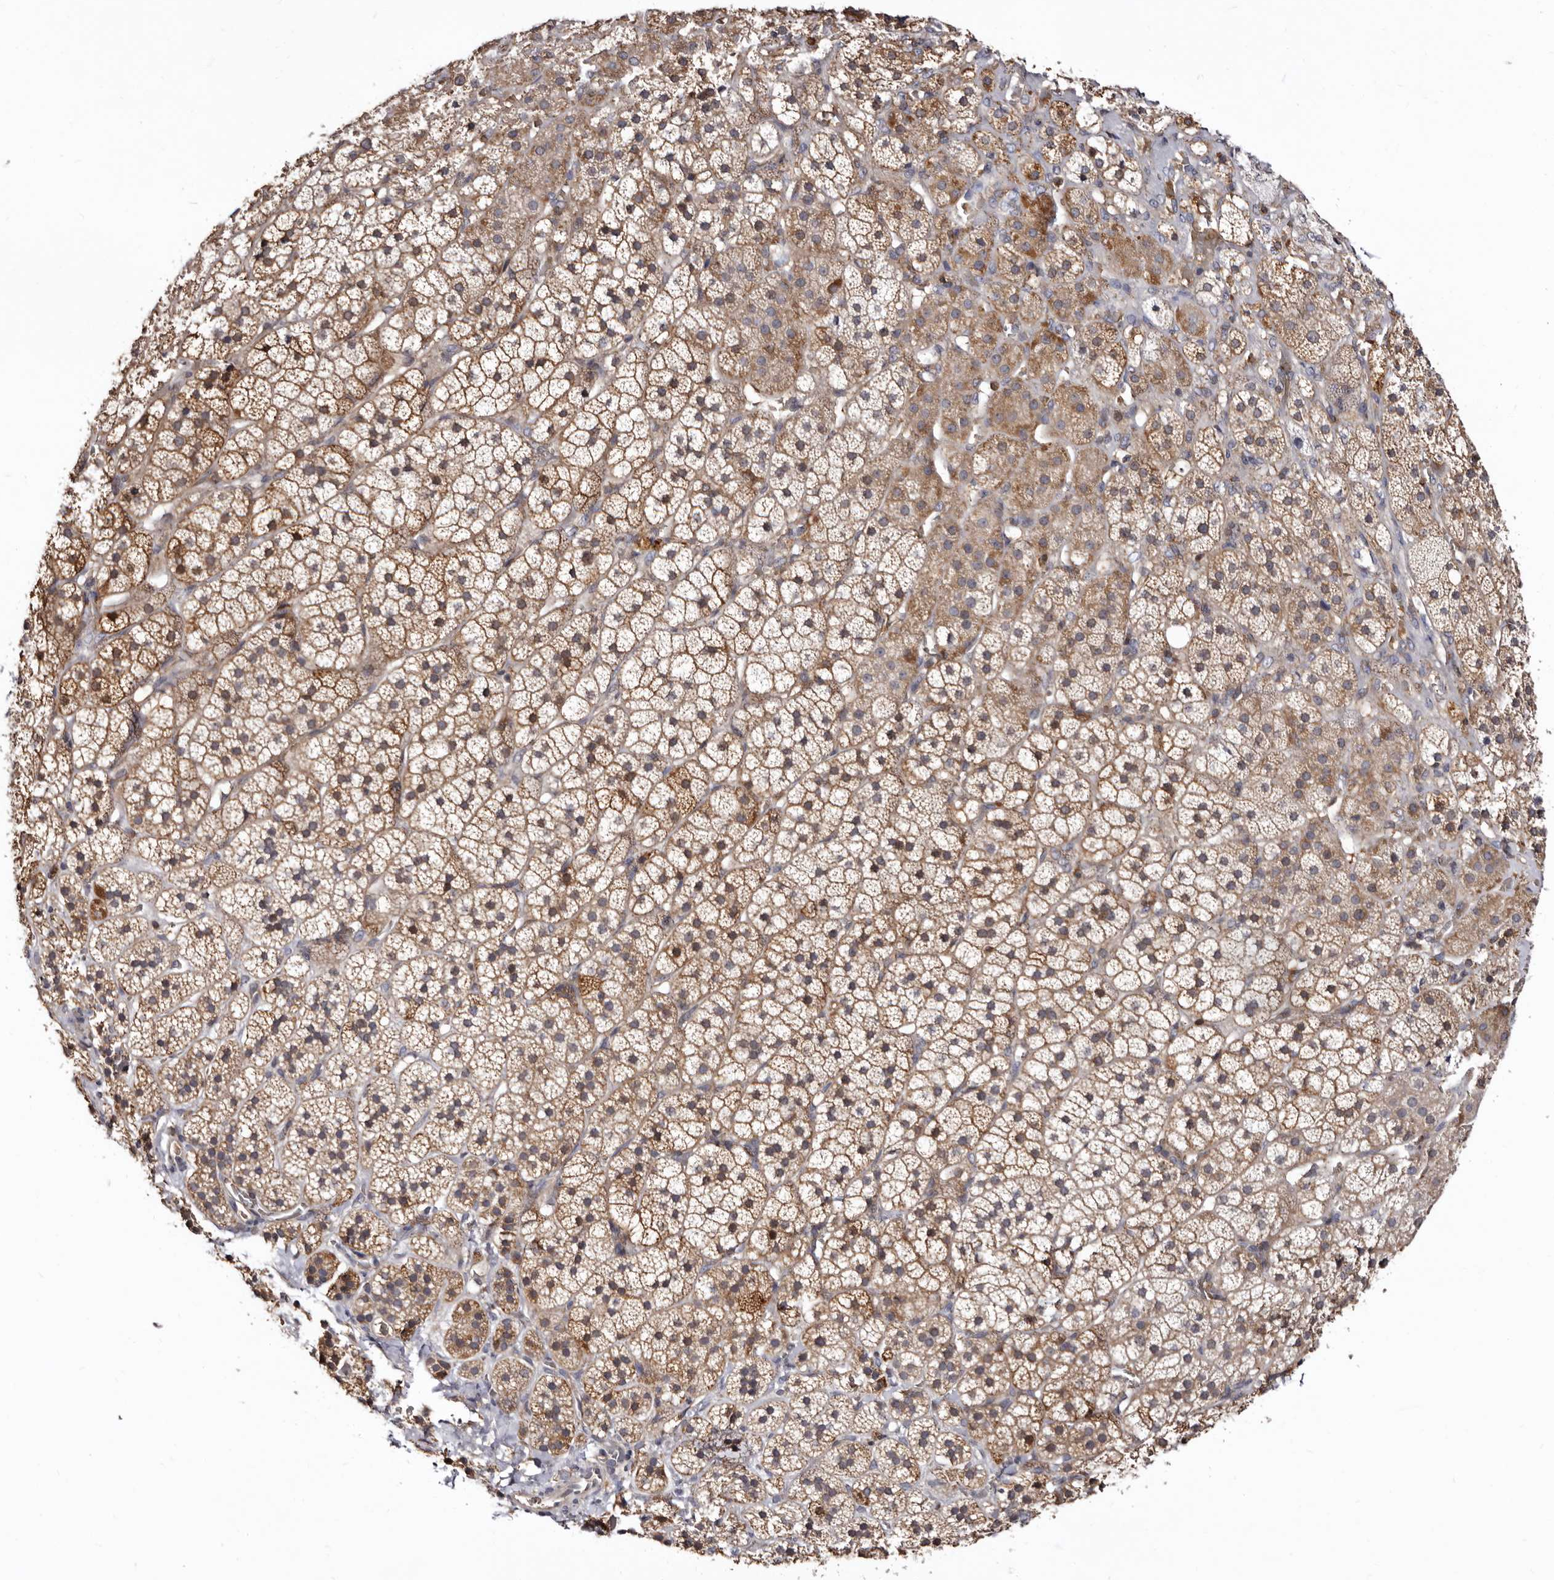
{"staining": {"intensity": "moderate", "quantity": ">75%", "location": "cytoplasmic/membranous"}, "tissue": "adrenal gland", "cell_type": "Glandular cells", "image_type": "normal", "snomed": [{"axis": "morphology", "description": "Normal tissue, NOS"}, {"axis": "topography", "description": "Adrenal gland"}], "caption": "An IHC histopathology image of normal tissue is shown. Protein staining in brown labels moderate cytoplasmic/membranous positivity in adrenal gland within glandular cells. (DAB = brown stain, brightfield microscopy at high magnification).", "gene": "BAX", "patient": {"sex": "female", "age": 44}}